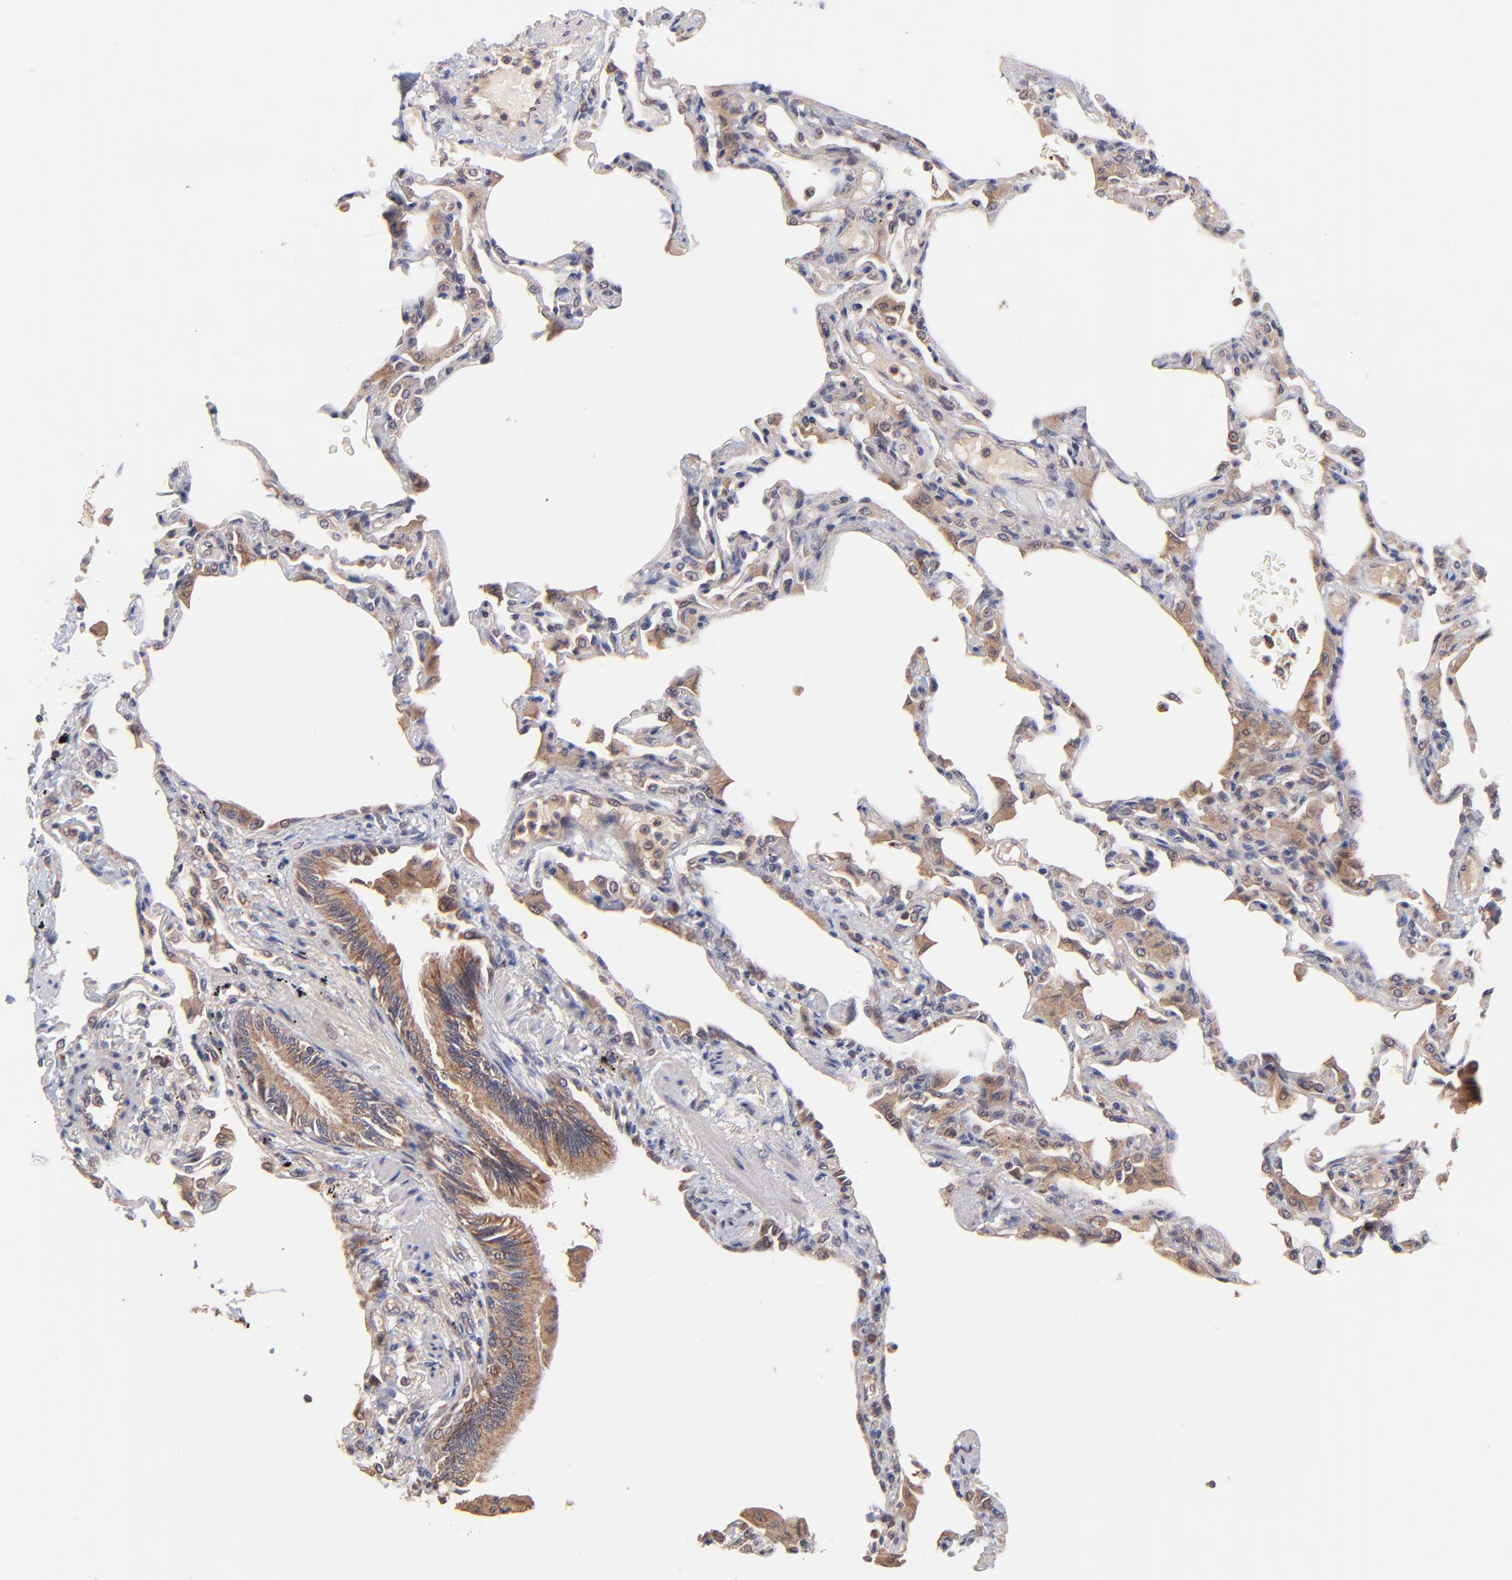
{"staining": {"intensity": "weak", "quantity": "25%-75%", "location": "cytoplasmic/membranous"}, "tissue": "lung", "cell_type": "Alveolar cells", "image_type": "normal", "snomed": [{"axis": "morphology", "description": "Normal tissue, NOS"}, {"axis": "topography", "description": "Lung"}], "caption": "DAB (3,3'-diaminobenzidine) immunohistochemical staining of benign human lung reveals weak cytoplasmic/membranous protein positivity in about 25%-75% of alveolar cells.", "gene": "BAIAP2L2", "patient": {"sex": "female", "age": 49}}